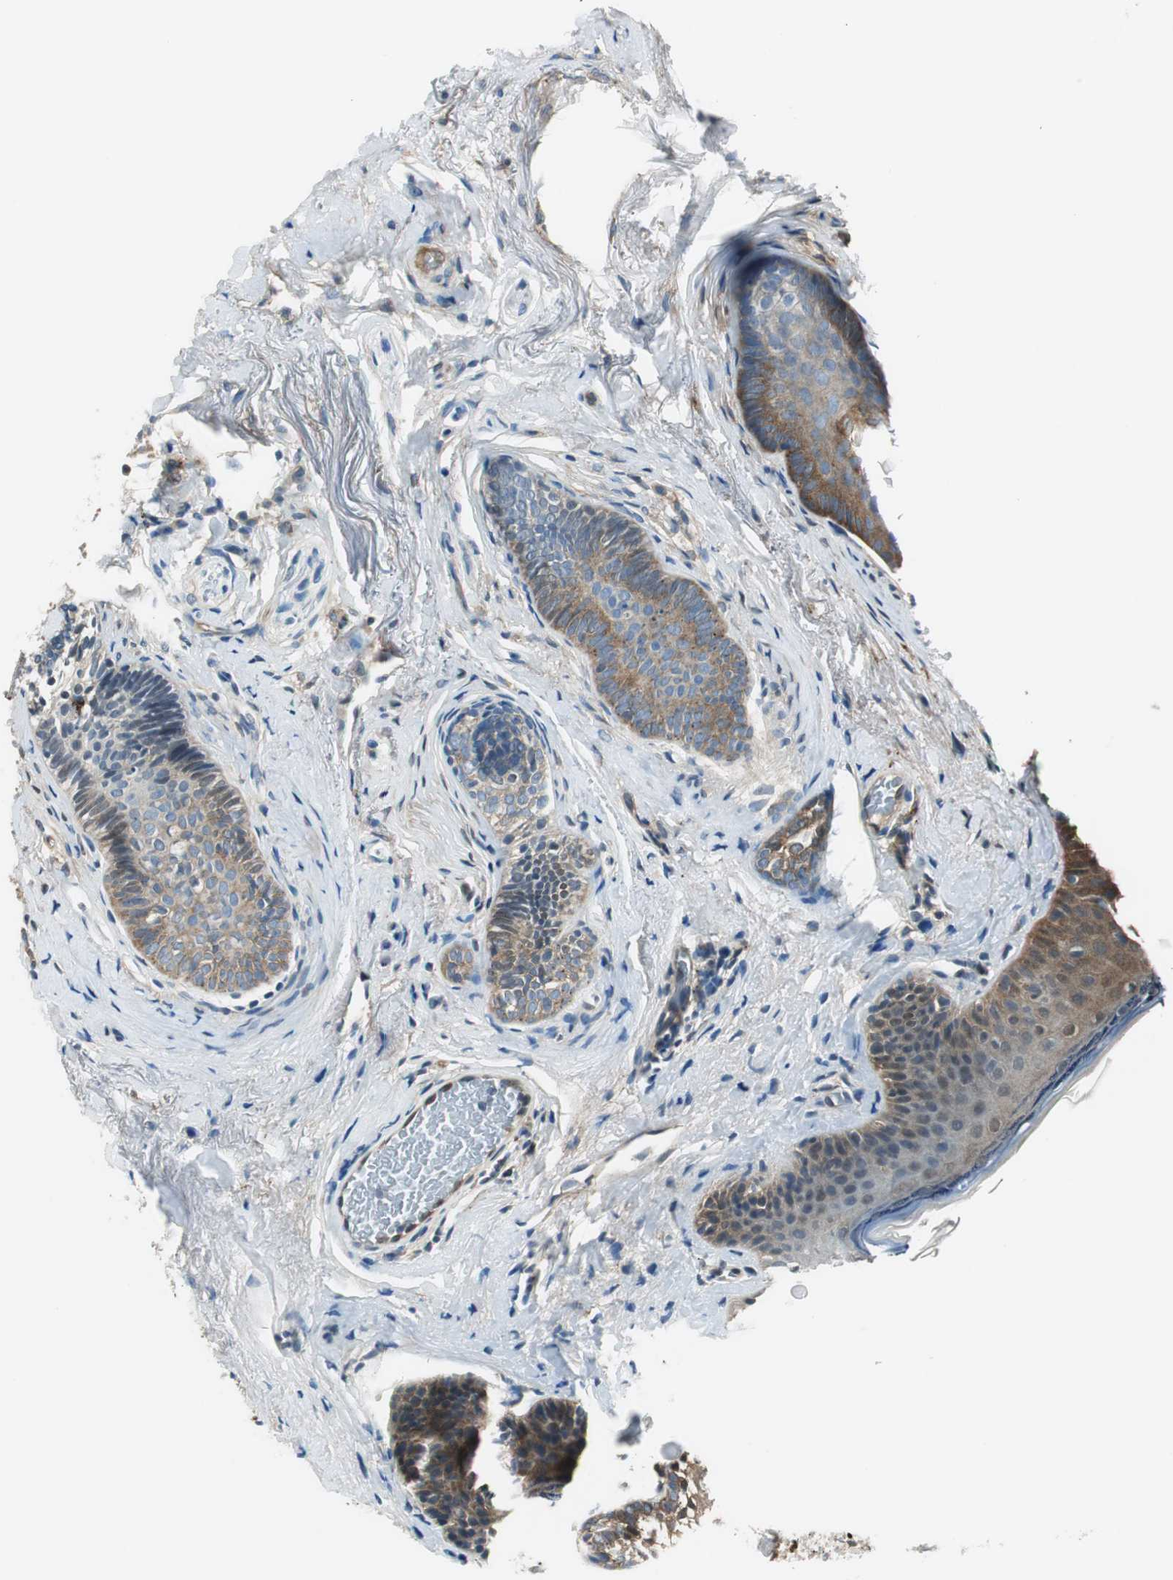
{"staining": {"intensity": "moderate", "quantity": ">75%", "location": "cytoplasmic/membranous"}, "tissue": "skin cancer", "cell_type": "Tumor cells", "image_type": "cancer", "snomed": [{"axis": "morphology", "description": "Normal tissue, NOS"}, {"axis": "morphology", "description": "Basal cell carcinoma"}, {"axis": "topography", "description": "Skin"}], "caption": "A brown stain shows moderate cytoplasmic/membranous positivity of a protein in skin basal cell carcinoma tumor cells.", "gene": "NCK1", "patient": {"sex": "female", "age": 69}}